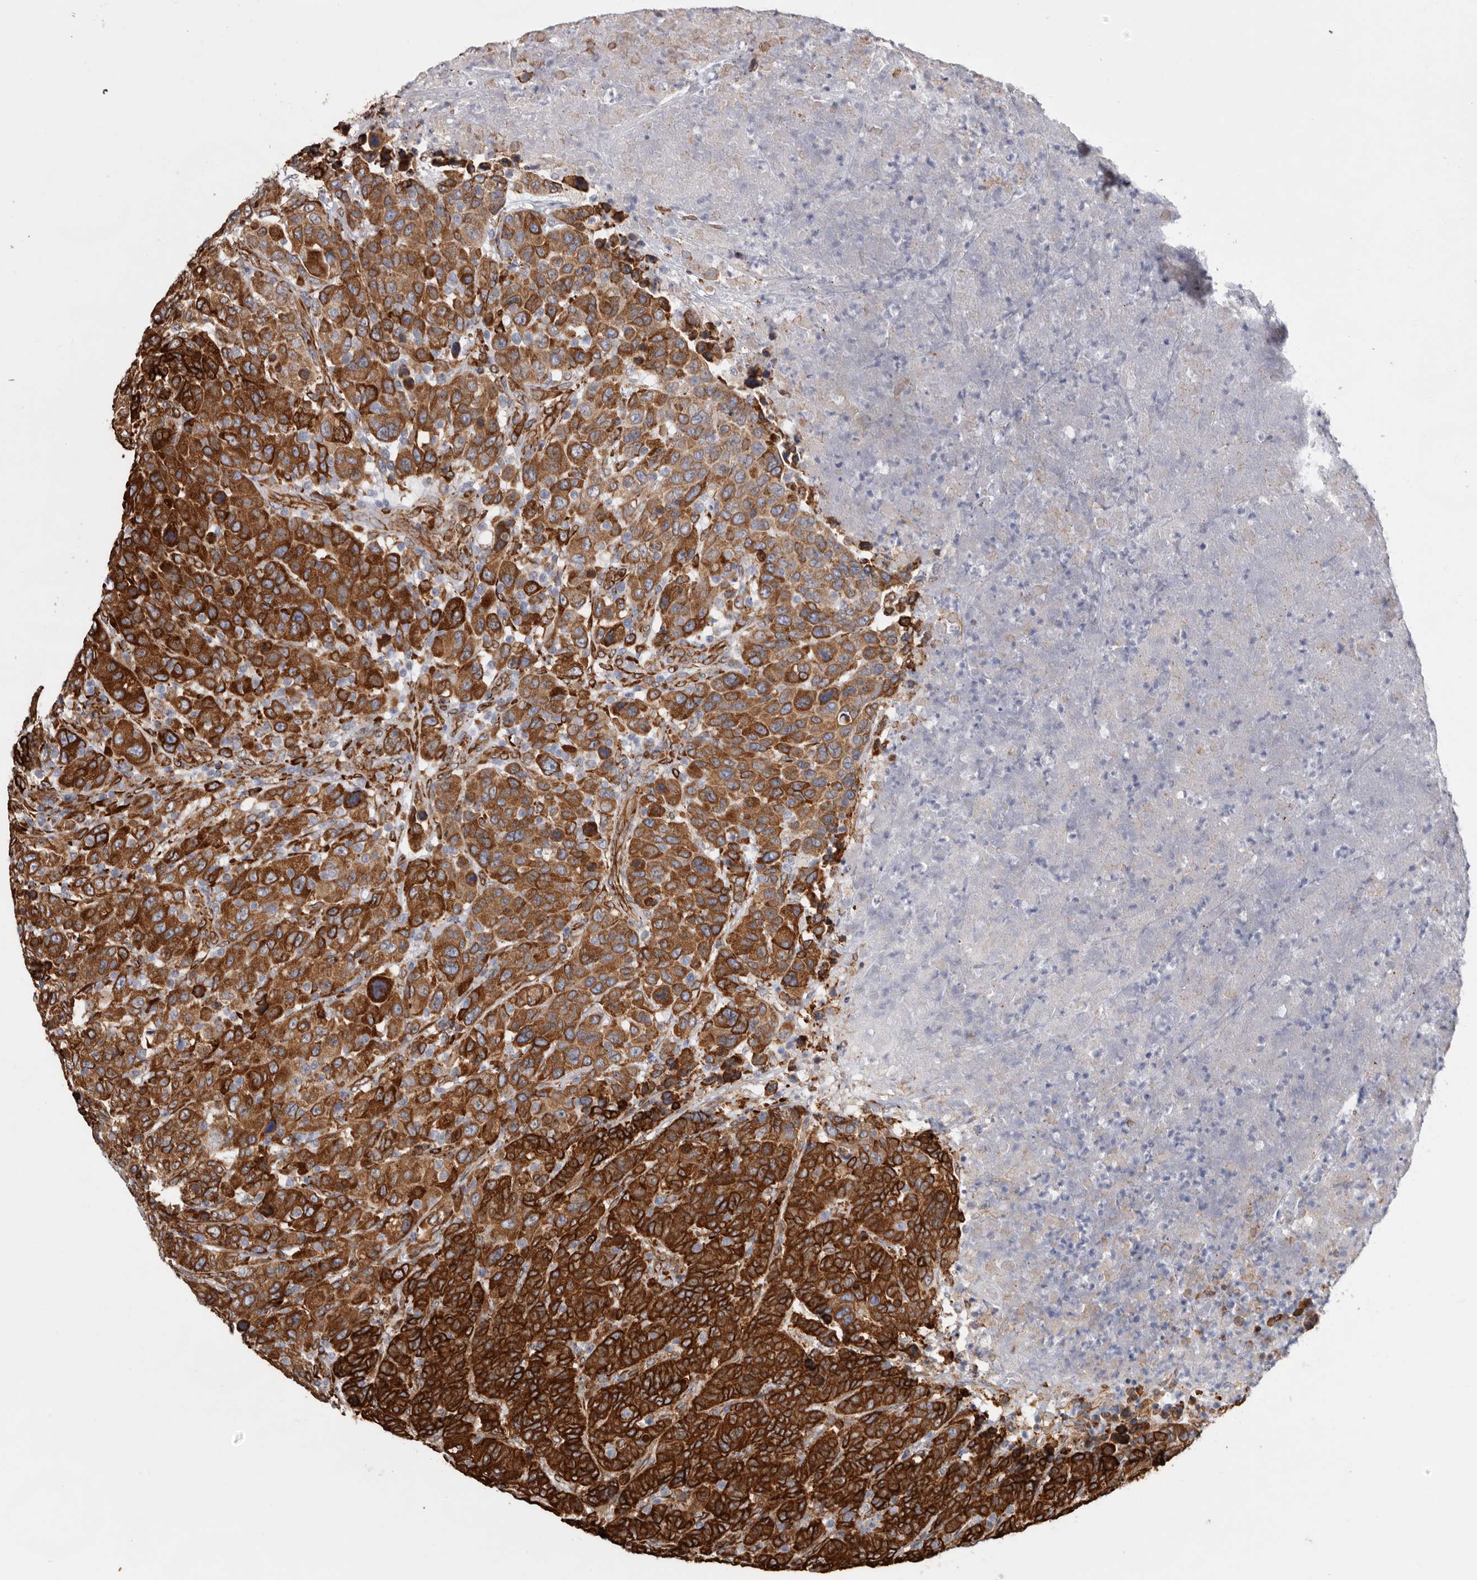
{"staining": {"intensity": "strong", "quantity": ">75%", "location": "cytoplasmic/membranous"}, "tissue": "breast cancer", "cell_type": "Tumor cells", "image_type": "cancer", "snomed": [{"axis": "morphology", "description": "Duct carcinoma"}, {"axis": "topography", "description": "Breast"}], "caption": "Immunohistochemical staining of breast invasive ductal carcinoma exhibits strong cytoplasmic/membranous protein positivity in approximately >75% of tumor cells.", "gene": "SEMA3E", "patient": {"sex": "female", "age": 37}}